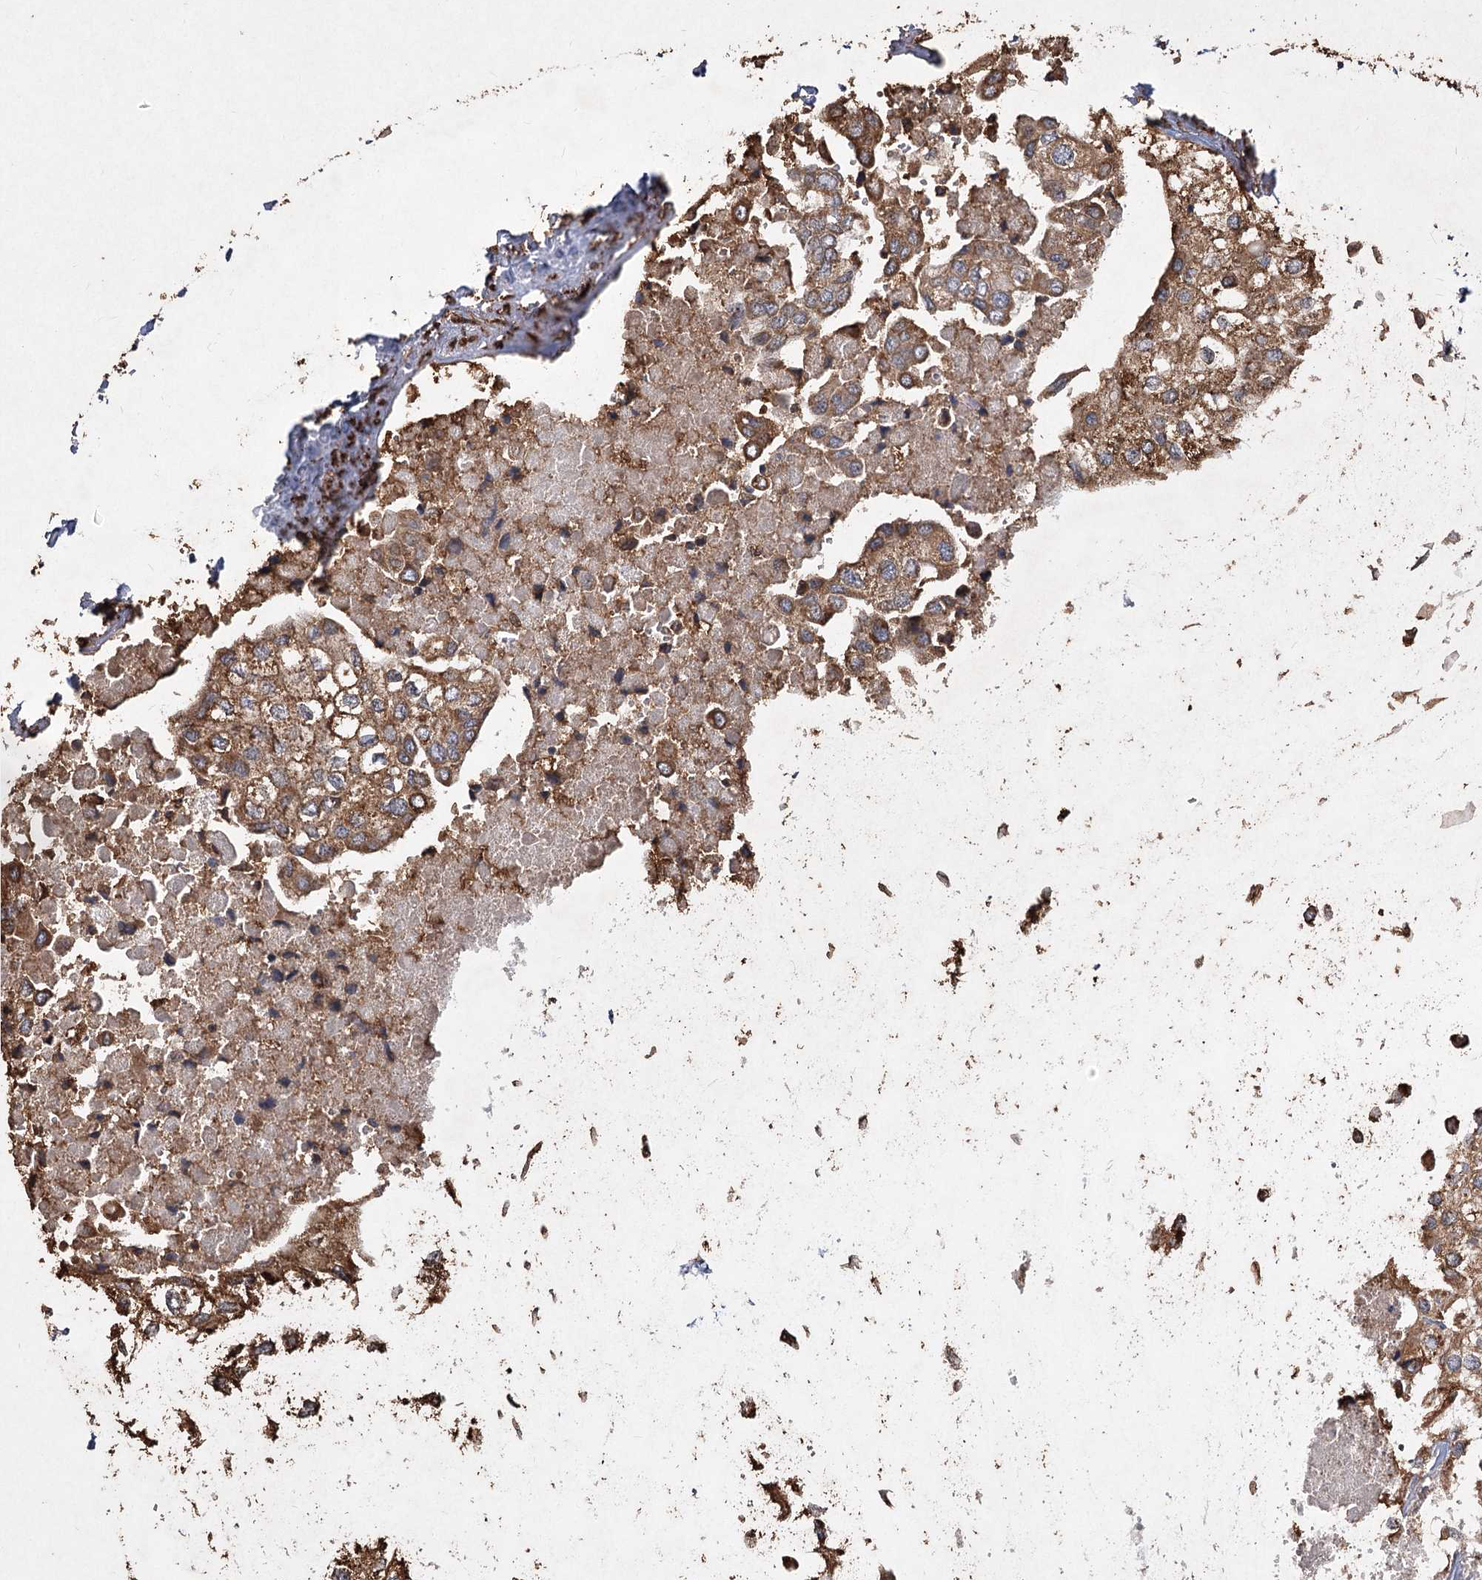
{"staining": {"intensity": "moderate", "quantity": ">75%", "location": "cytoplasmic/membranous"}, "tissue": "urothelial cancer", "cell_type": "Tumor cells", "image_type": "cancer", "snomed": [{"axis": "morphology", "description": "Urothelial carcinoma, High grade"}, {"axis": "topography", "description": "Urinary bladder"}], "caption": "The histopathology image exhibits staining of urothelial cancer, revealing moderate cytoplasmic/membranous protein staining (brown color) within tumor cells.", "gene": "PIK3C2A", "patient": {"sex": "male", "age": 64}}